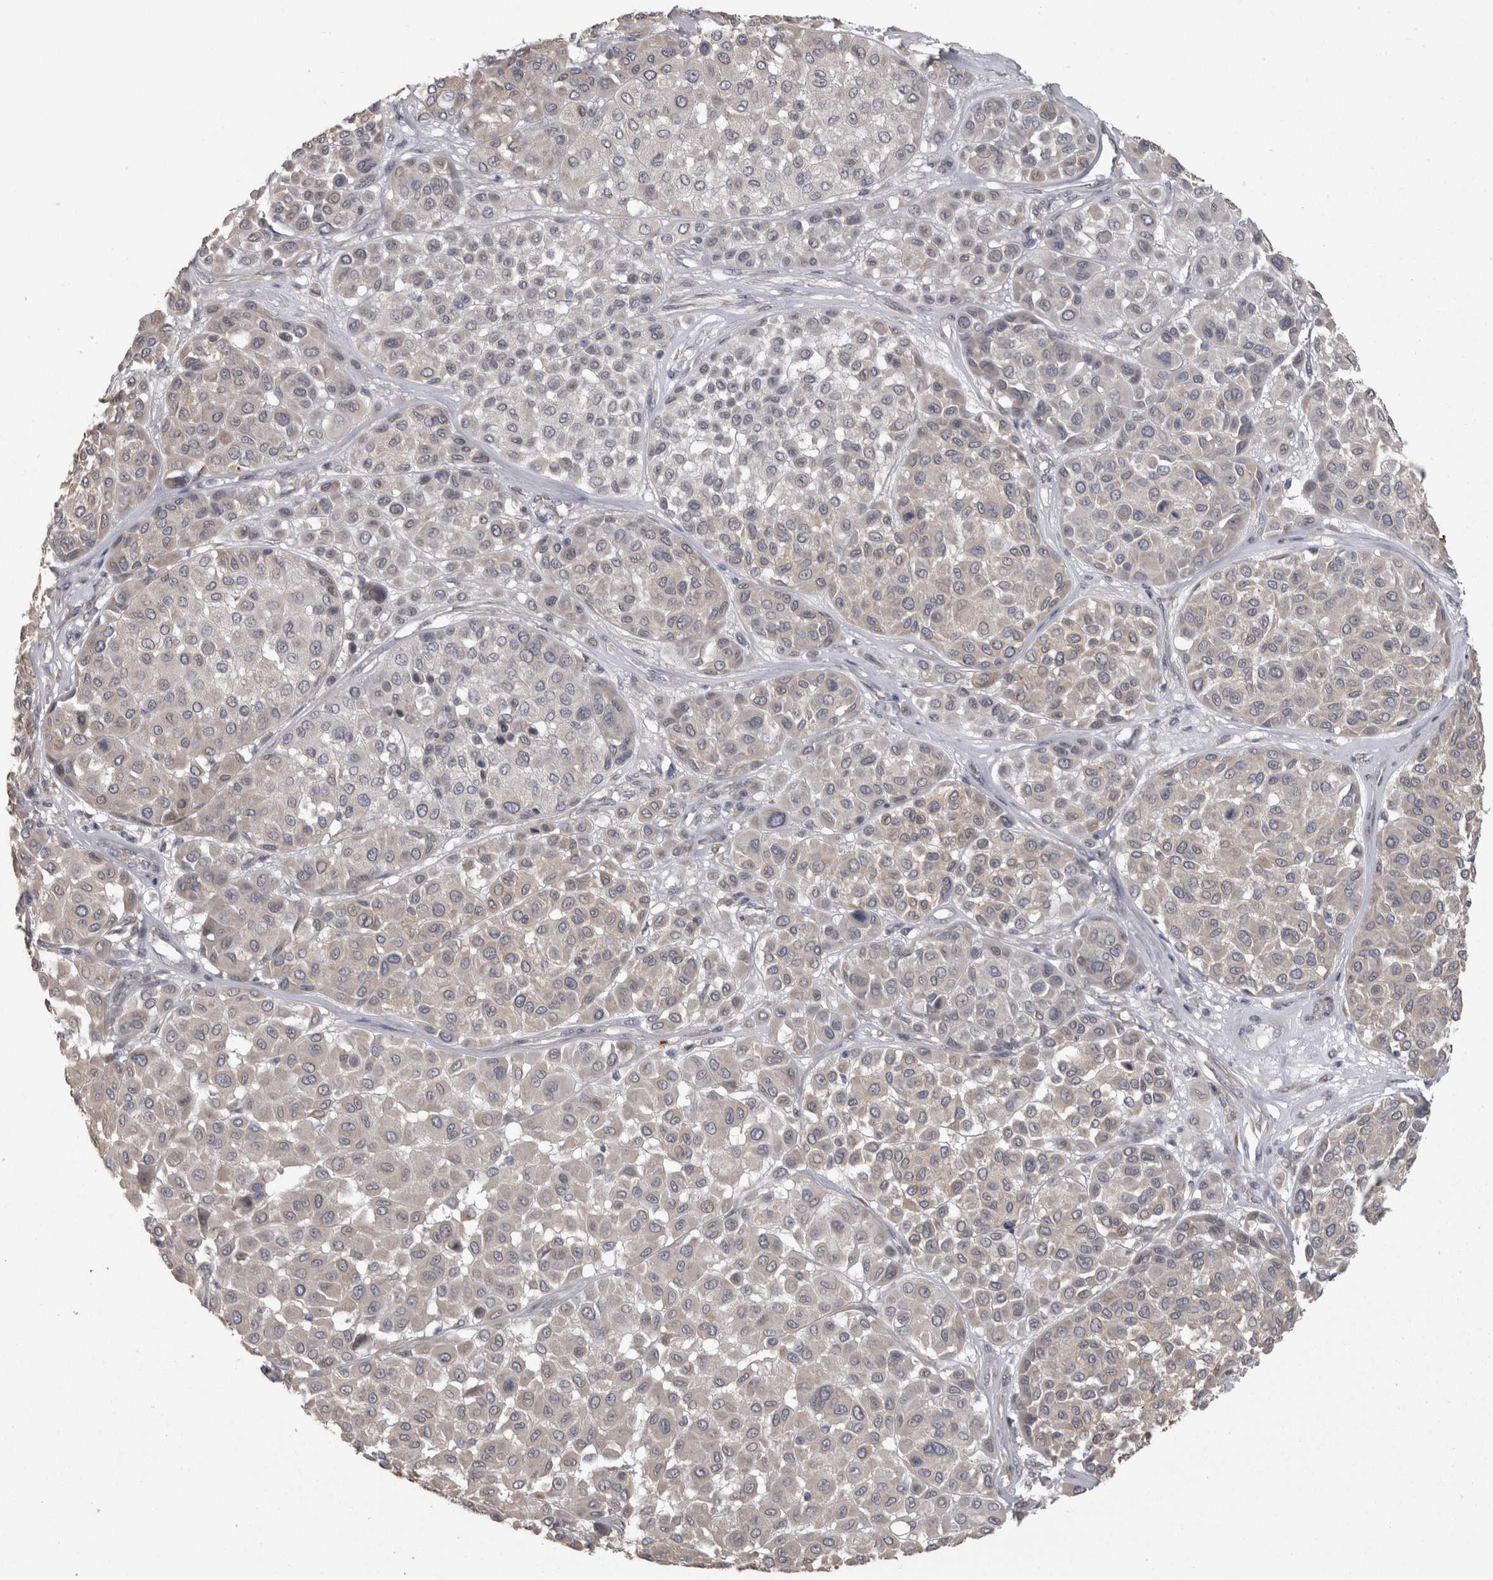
{"staining": {"intensity": "negative", "quantity": "none", "location": "none"}, "tissue": "melanoma", "cell_type": "Tumor cells", "image_type": "cancer", "snomed": [{"axis": "morphology", "description": "Malignant melanoma, Metastatic site"}, {"axis": "topography", "description": "Soft tissue"}], "caption": "Immunohistochemistry of melanoma demonstrates no expression in tumor cells.", "gene": "RAB29", "patient": {"sex": "male", "age": 41}}